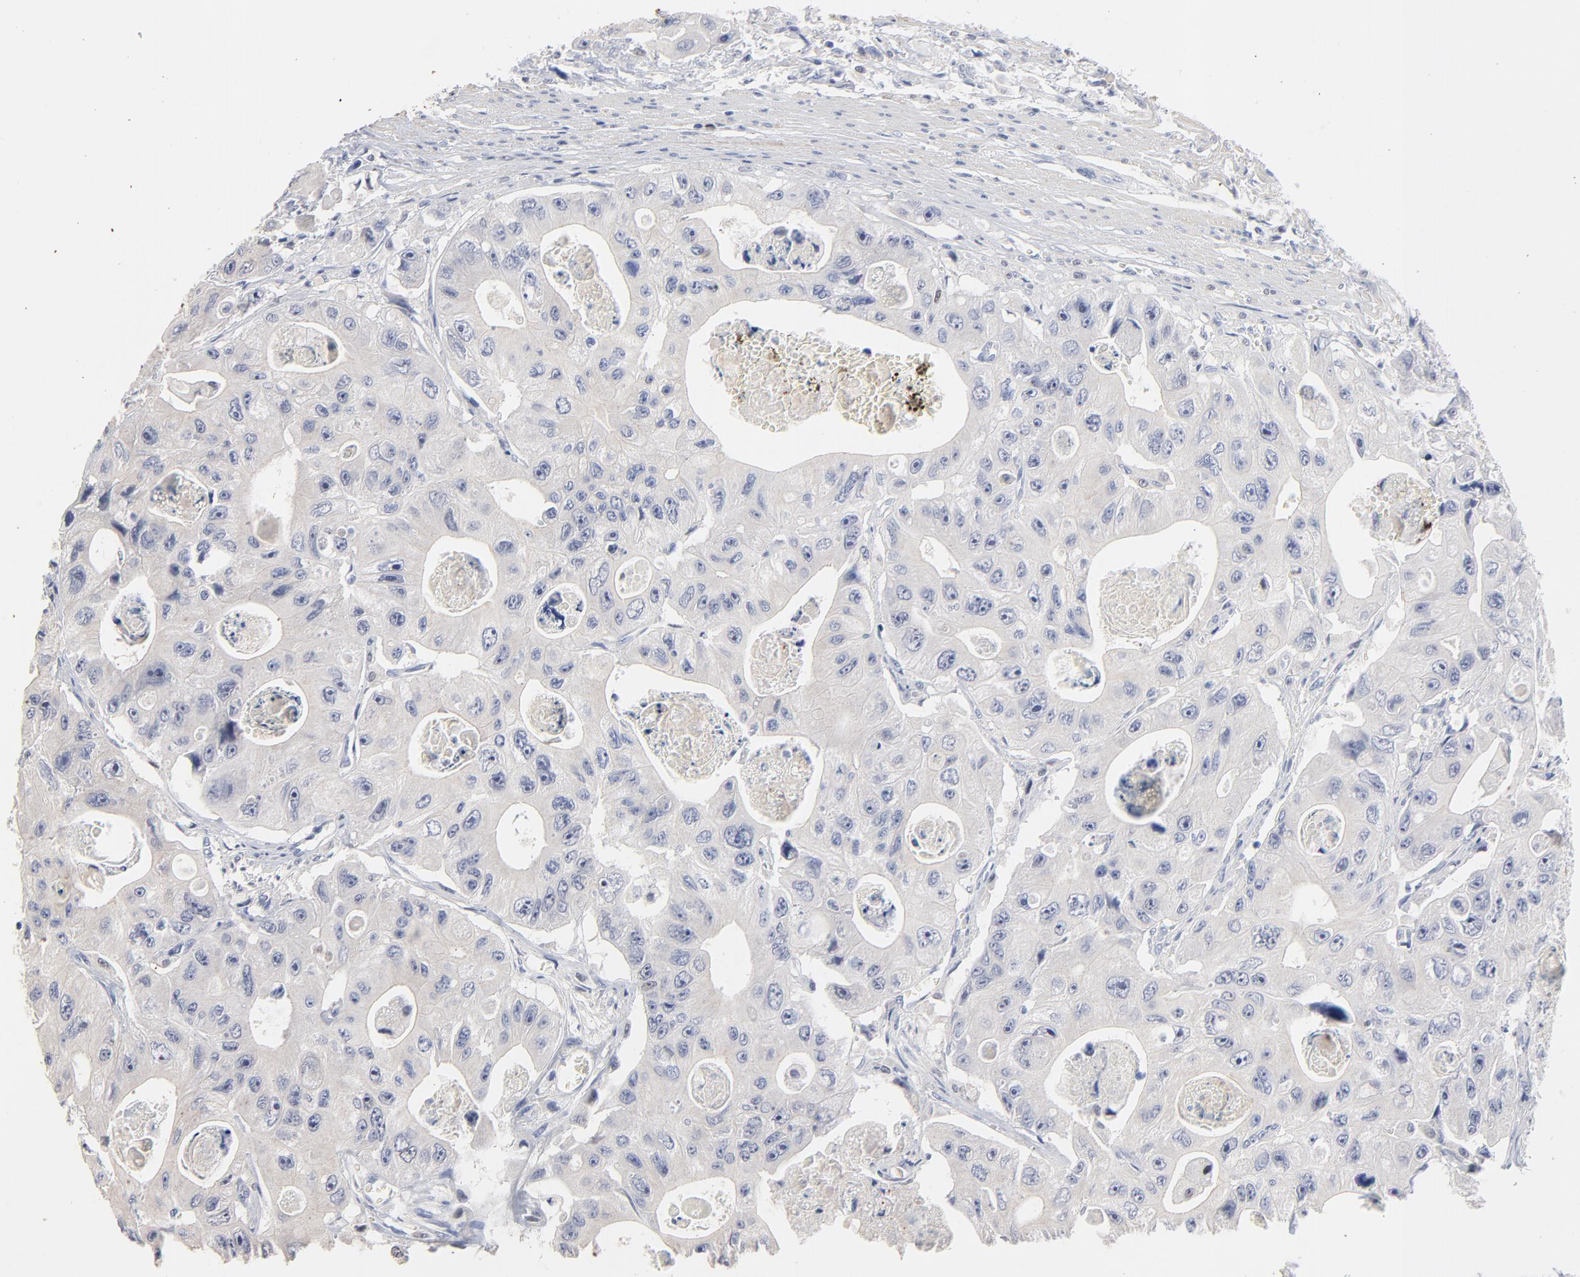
{"staining": {"intensity": "negative", "quantity": "none", "location": "none"}, "tissue": "colorectal cancer", "cell_type": "Tumor cells", "image_type": "cancer", "snomed": [{"axis": "morphology", "description": "Adenocarcinoma, NOS"}, {"axis": "topography", "description": "Colon"}], "caption": "Colorectal cancer (adenocarcinoma) stained for a protein using immunohistochemistry displays no positivity tumor cells.", "gene": "AADAC", "patient": {"sex": "female", "age": 46}}